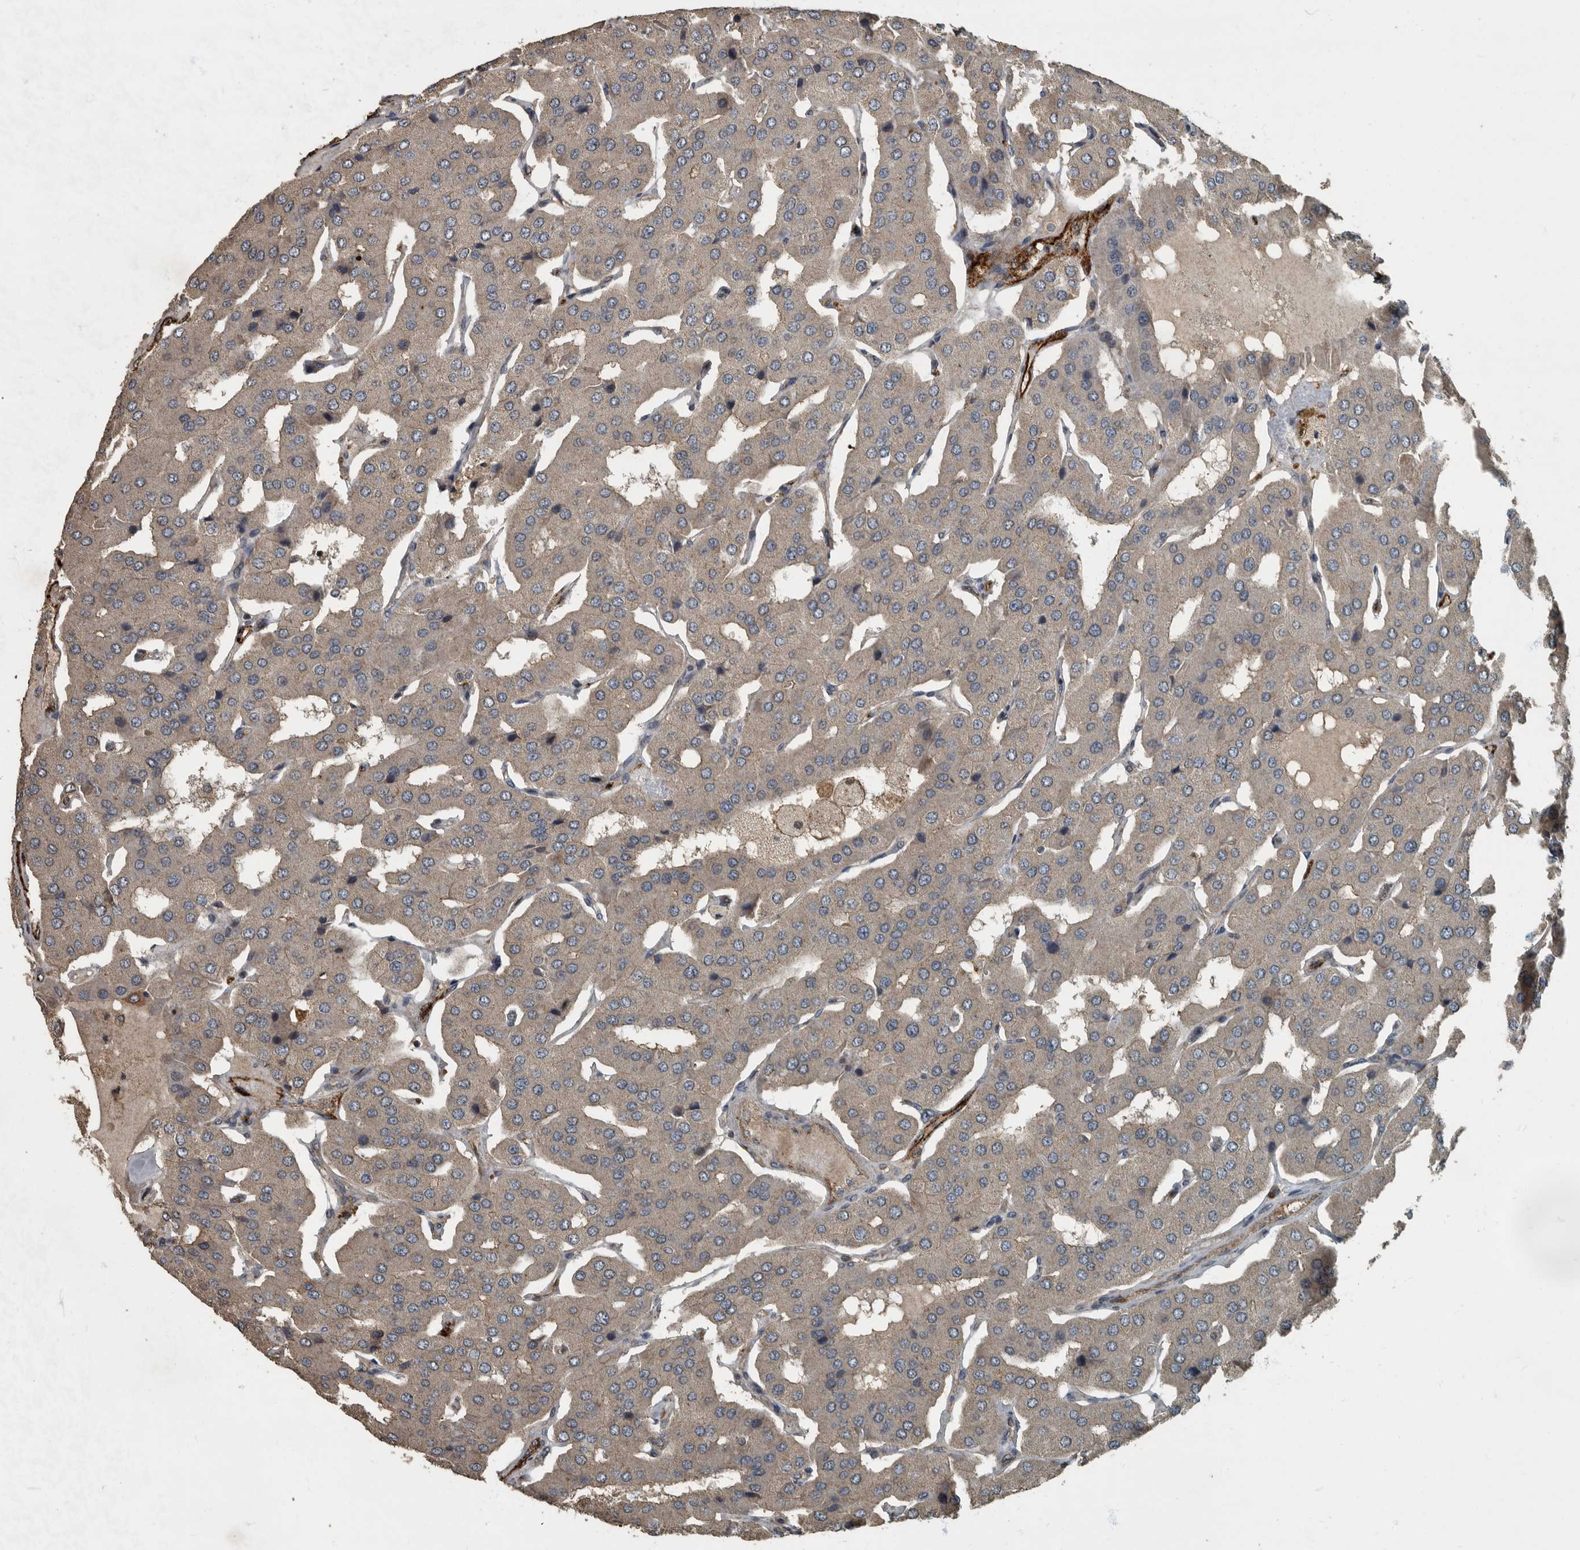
{"staining": {"intensity": "weak", "quantity": "25%-75%", "location": "cytoplasmic/membranous"}, "tissue": "parathyroid gland", "cell_type": "Glandular cells", "image_type": "normal", "snomed": [{"axis": "morphology", "description": "Normal tissue, NOS"}, {"axis": "morphology", "description": "Adenoma, NOS"}, {"axis": "topography", "description": "Parathyroid gland"}], "caption": "Immunohistochemical staining of benign human parathyroid gland exhibits weak cytoplasmic/membranous protein expression in approximately 25%-75% of glandular cells.", "gene": "IL15RA", "patient": {"sex": "female", "age": 86}}